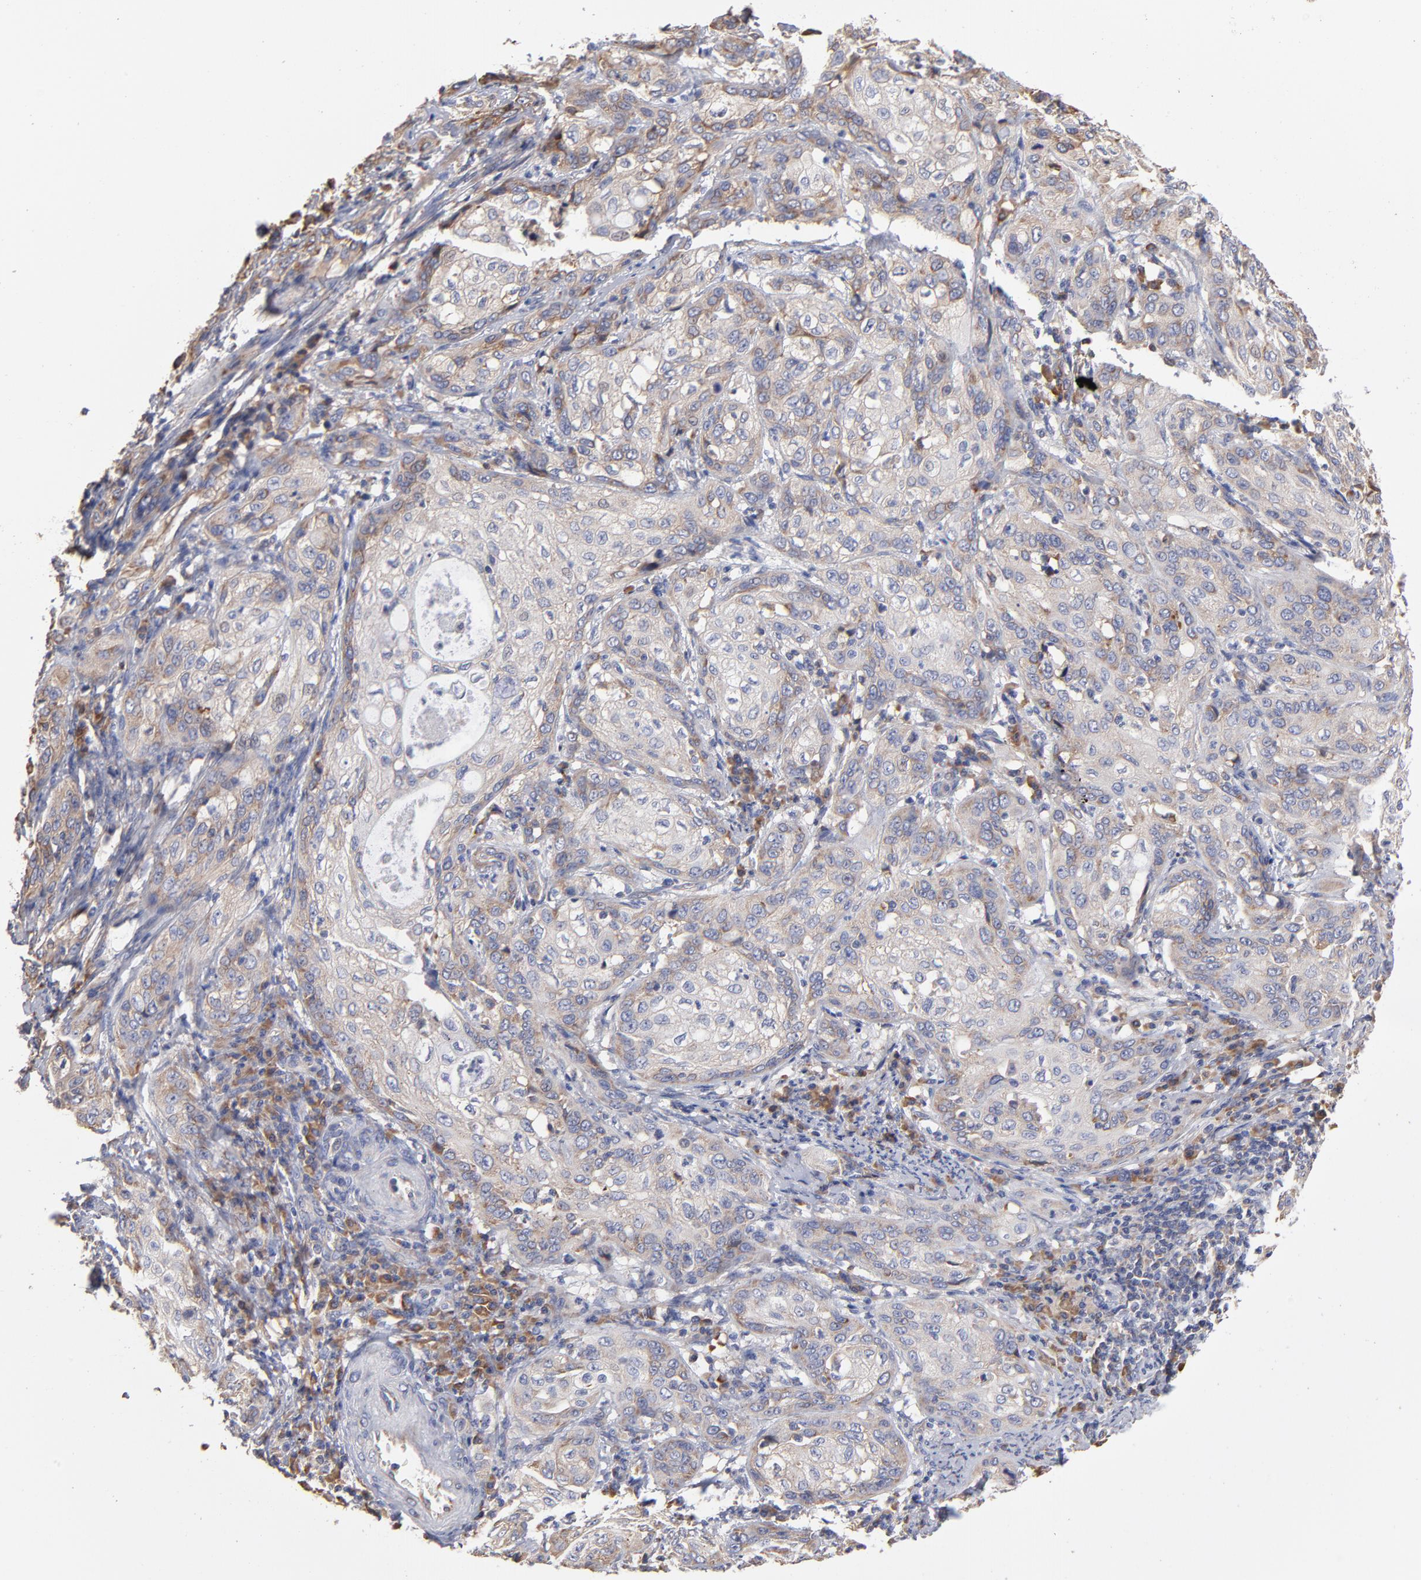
{"staining": {"intensity": "moderate", "quantity": ">75%", "location": "cytoplasmic/membranous"}, "tissue": "cervical cancer", "cell_type": "Tumor cells", "image_type": "cancer", "snomed": [{"axis": "morphology", "description": "Squamous cell carcinoma, NOS"}, {"axis": "topography", "description": "Cervix"}], "caption": "A high-resolution micrograph shows IHC staining of cervical cancer, which demonstrates moderate cytoplasmic/membranous staining in approximately >75% of tumor cells.", "gene": "RPL3", "patient": {"sex": "female", "age": 41}}